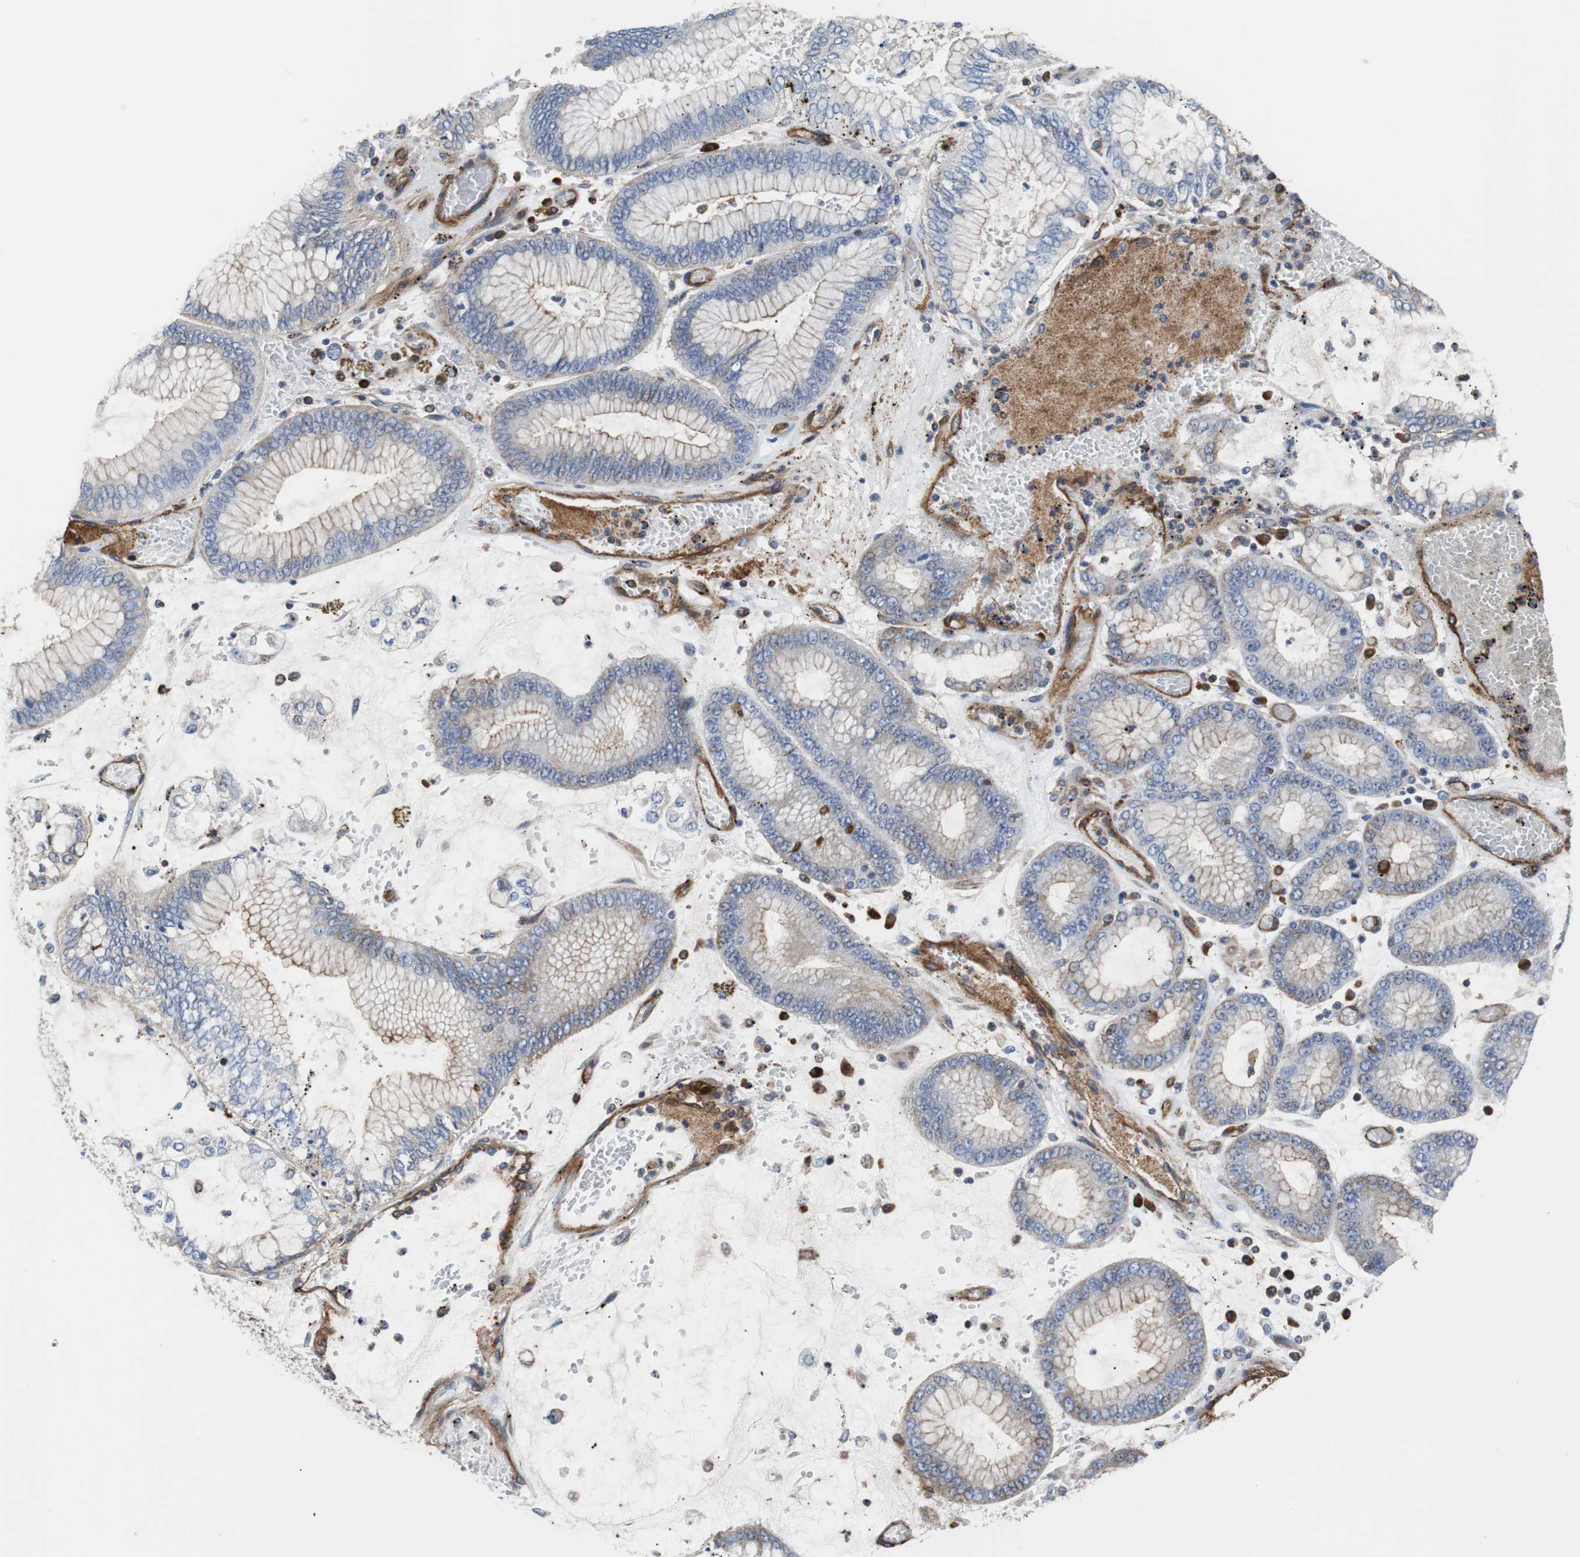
{"staining": {"intensity": "negative", "quantity": "none", "location": "none"}, "tissue": "stomach cancer", "cell_type": "Tumor cells", "image_type": "cancer", "snomed": [{"axis": "morphology", "description": "Normal tissue, NOS"}, {"axis": "morphology", "description": "Adenocarcinoma, NOS"}, {"axis": "topography", "description": "Stomach, upper"}, {"axis": "topography", "description": "Stomach"}], "caption": "Histopathology image shows no protein staining in tumor cells of stomach cancer tissue. (Brightfield microscopy of DAB (3,3'-diaminobenzidine) immunohistochemistry at high magnification).", "gene": "PLCG2", "patient": {"sex": "male", "age": 76}}